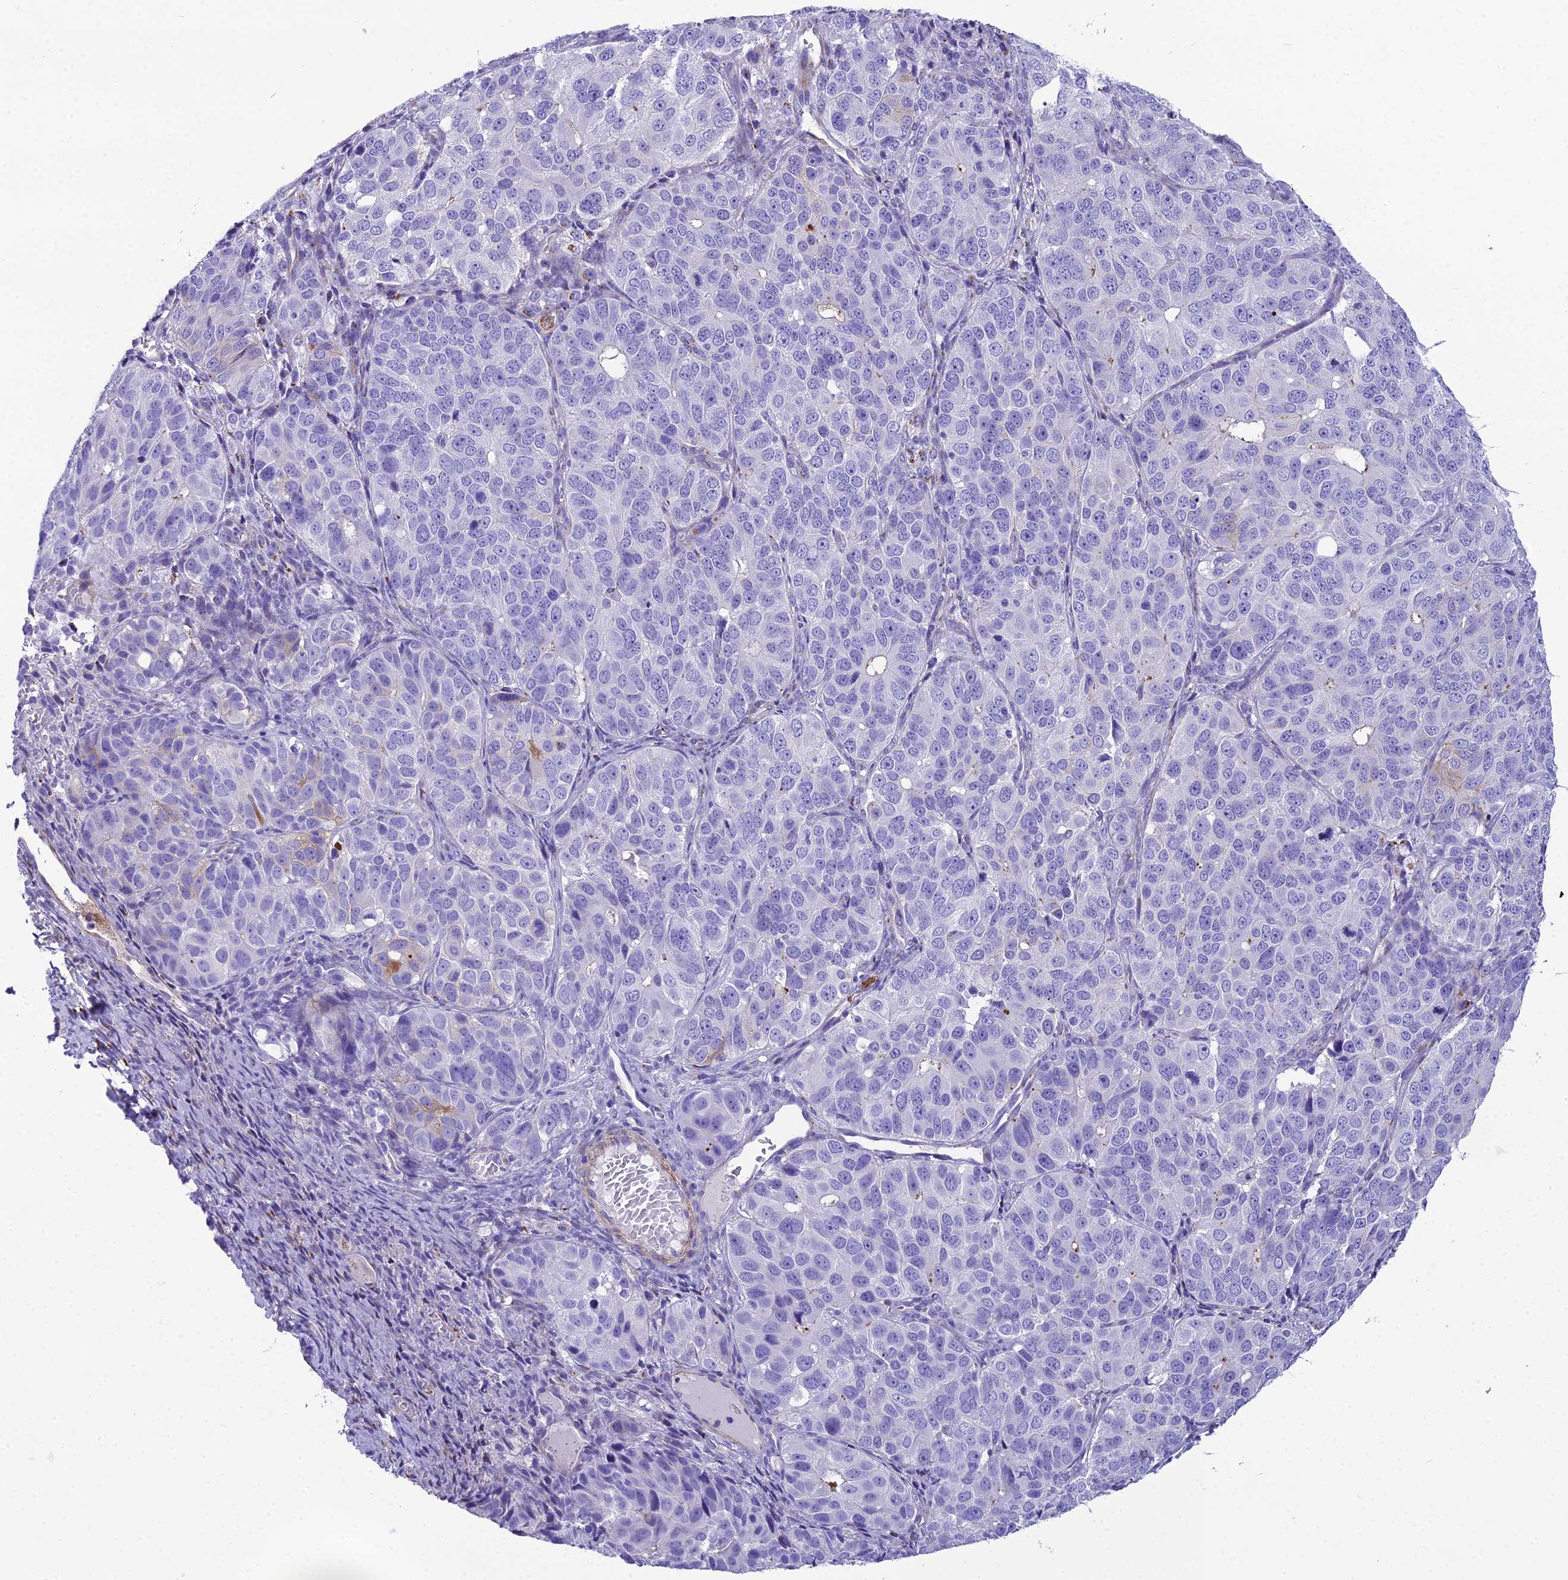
{"staining": {"intensity": "negative", "quantity": "none", "location": "none"}, "tissue": "ovarian cancer", "cell_type": "Tumor cells", "image_type": "cancer", "snomed": [{"axis": "morphology", "description": "Carcinoma, endometroid"}, {"axis": "topography", "description": "Ovary"}], "caption": "IHC image of human ovarian cancer (endometroid carcinoma) stained for a protein (brown), which shows no staining in tumor cells.", "gene": "GFRA1", "patient": {"sex": "female", "age": 51}}